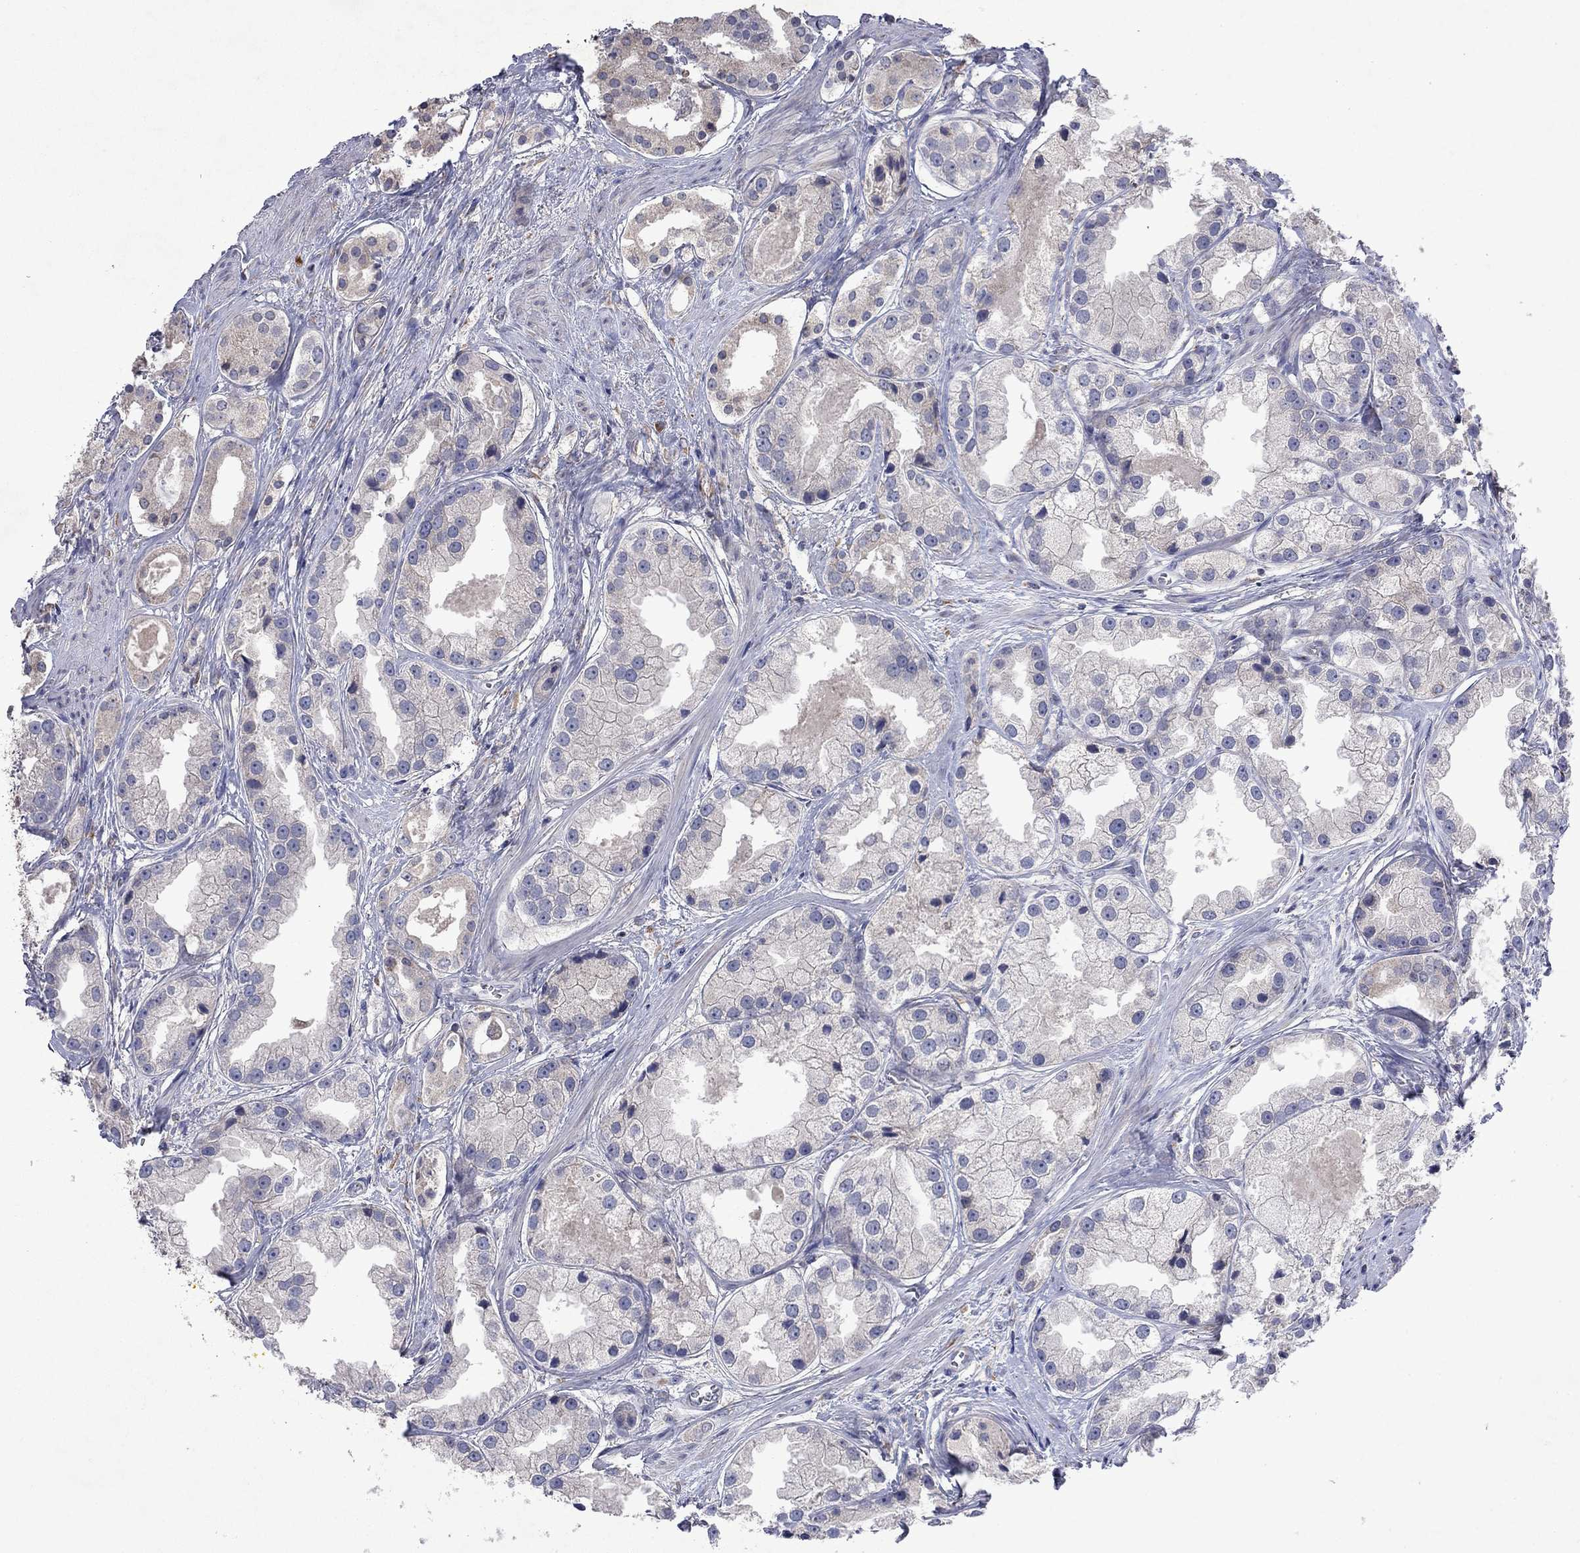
{"staining": {"intensity": "negative", "quantity": "none", "location": "none"}, "tissue": "prostate cancer", "cell_type": "Tumor cells", "image_type": "cancer", "snomed": [{"axis": "morphology", "description": "Adenocarcinoma, NOS"}, {"axis": "topography", "description": "Prostate"}], "caption": "Immunohistochemistry (IHC) of adenocarcinoma (prostate) demonstrates no staining in tumor cells. (Brightfield microscopy of DAB (3,3'-diaminobenzidine) IHC at high magnification).", "gene": "TMEM97", "patient": {"sex": "male", "age": 61}}